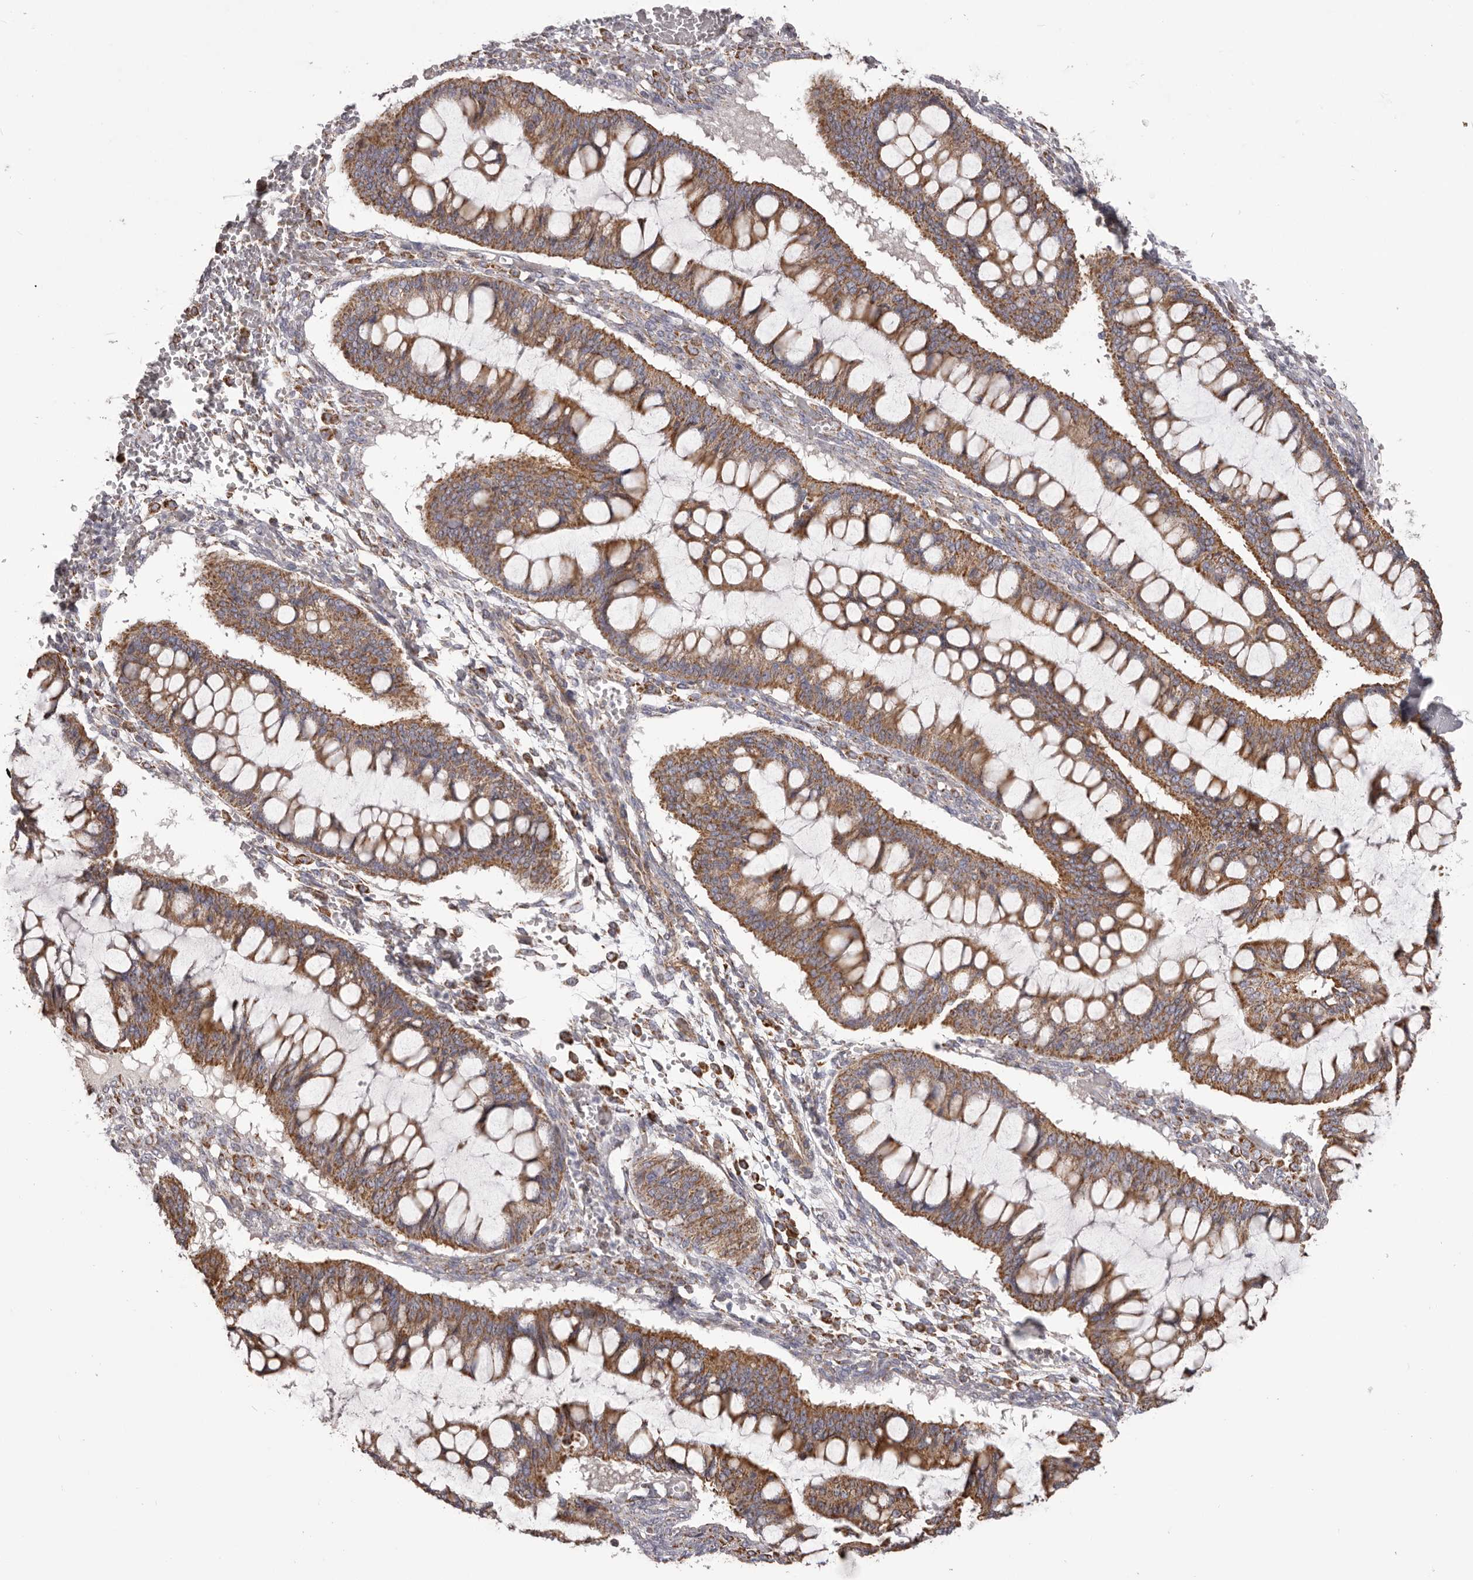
{"staining": {"intensity": "strong", "quantity": ">75%", "location": "cytoplasmic/membranous"}, "tissue": "ovarian cancer", "cell_type": "Tumor cells", "image_type": "cancer", "snomed": [{"axis": "morphology", "description": "Cystadenocarcinoma, mucinous, NOS"}, {"axis": "topography", "description": "Ovary"}], "caption": "Protein staining of ovarian mucinous cystadenocarcinoma tissue reveals strong cytoplasmic/membranous staining in approximately >75% of tumor cells.", "gene": "CHRM2", "patient": {"sex": "female", "age": 73}}